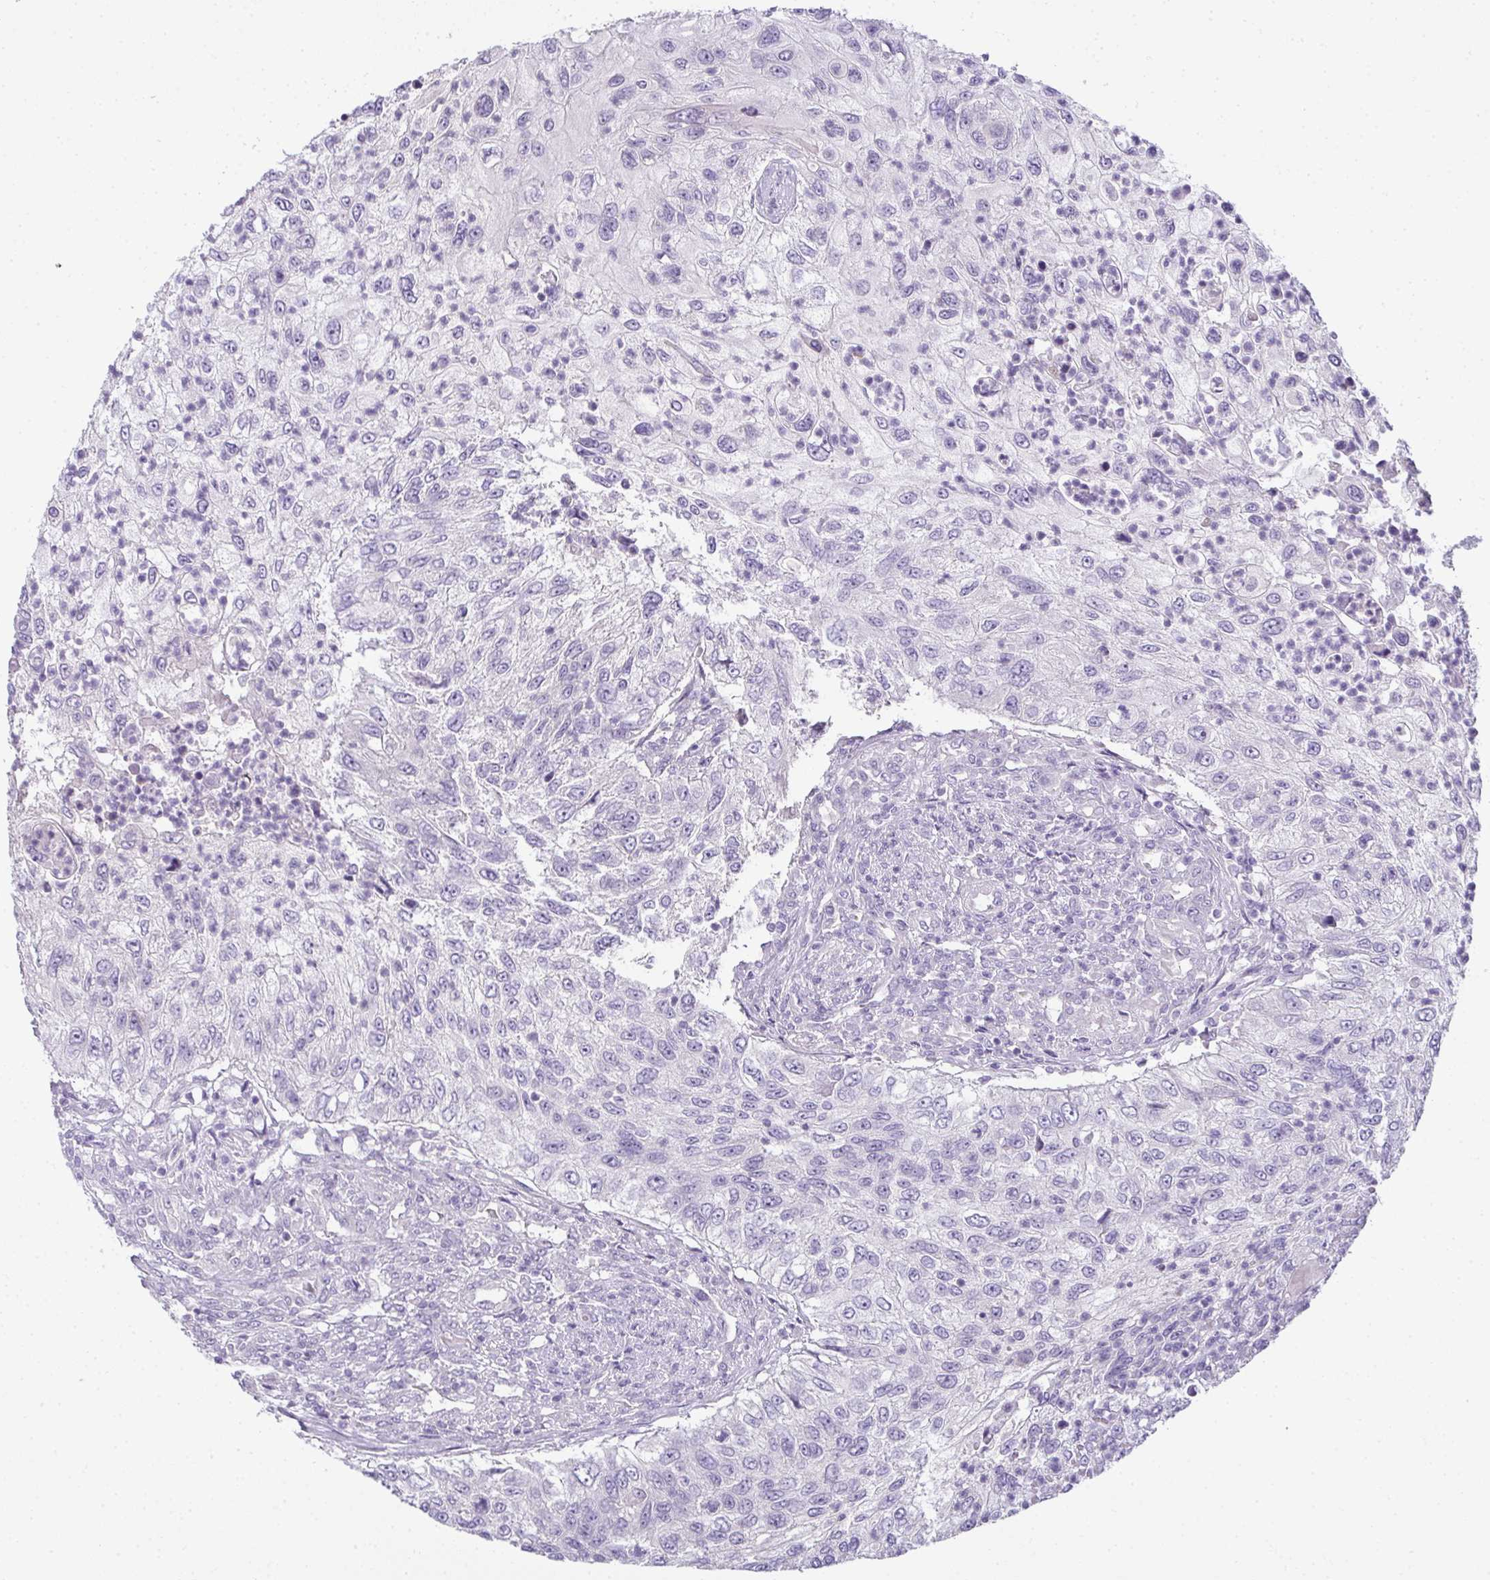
{"staining": {"intensity": "negative", "quantity": "none", "location": "none"}, "tissue": "urothelial cancer", "cell_type": "Tumor cells", "image_type": "cancer", "snomed": [{"axis": "morphology", "description": "Urothelial carcinoma, High grade"}, {"axis": "topography", "description": "Urinary bladder"}], "caption": "Tumor cells show no significant protein positivity in urothelial cancer.", "gene": "CMPK1", "patient": {"sex": "female", "age": 60}}